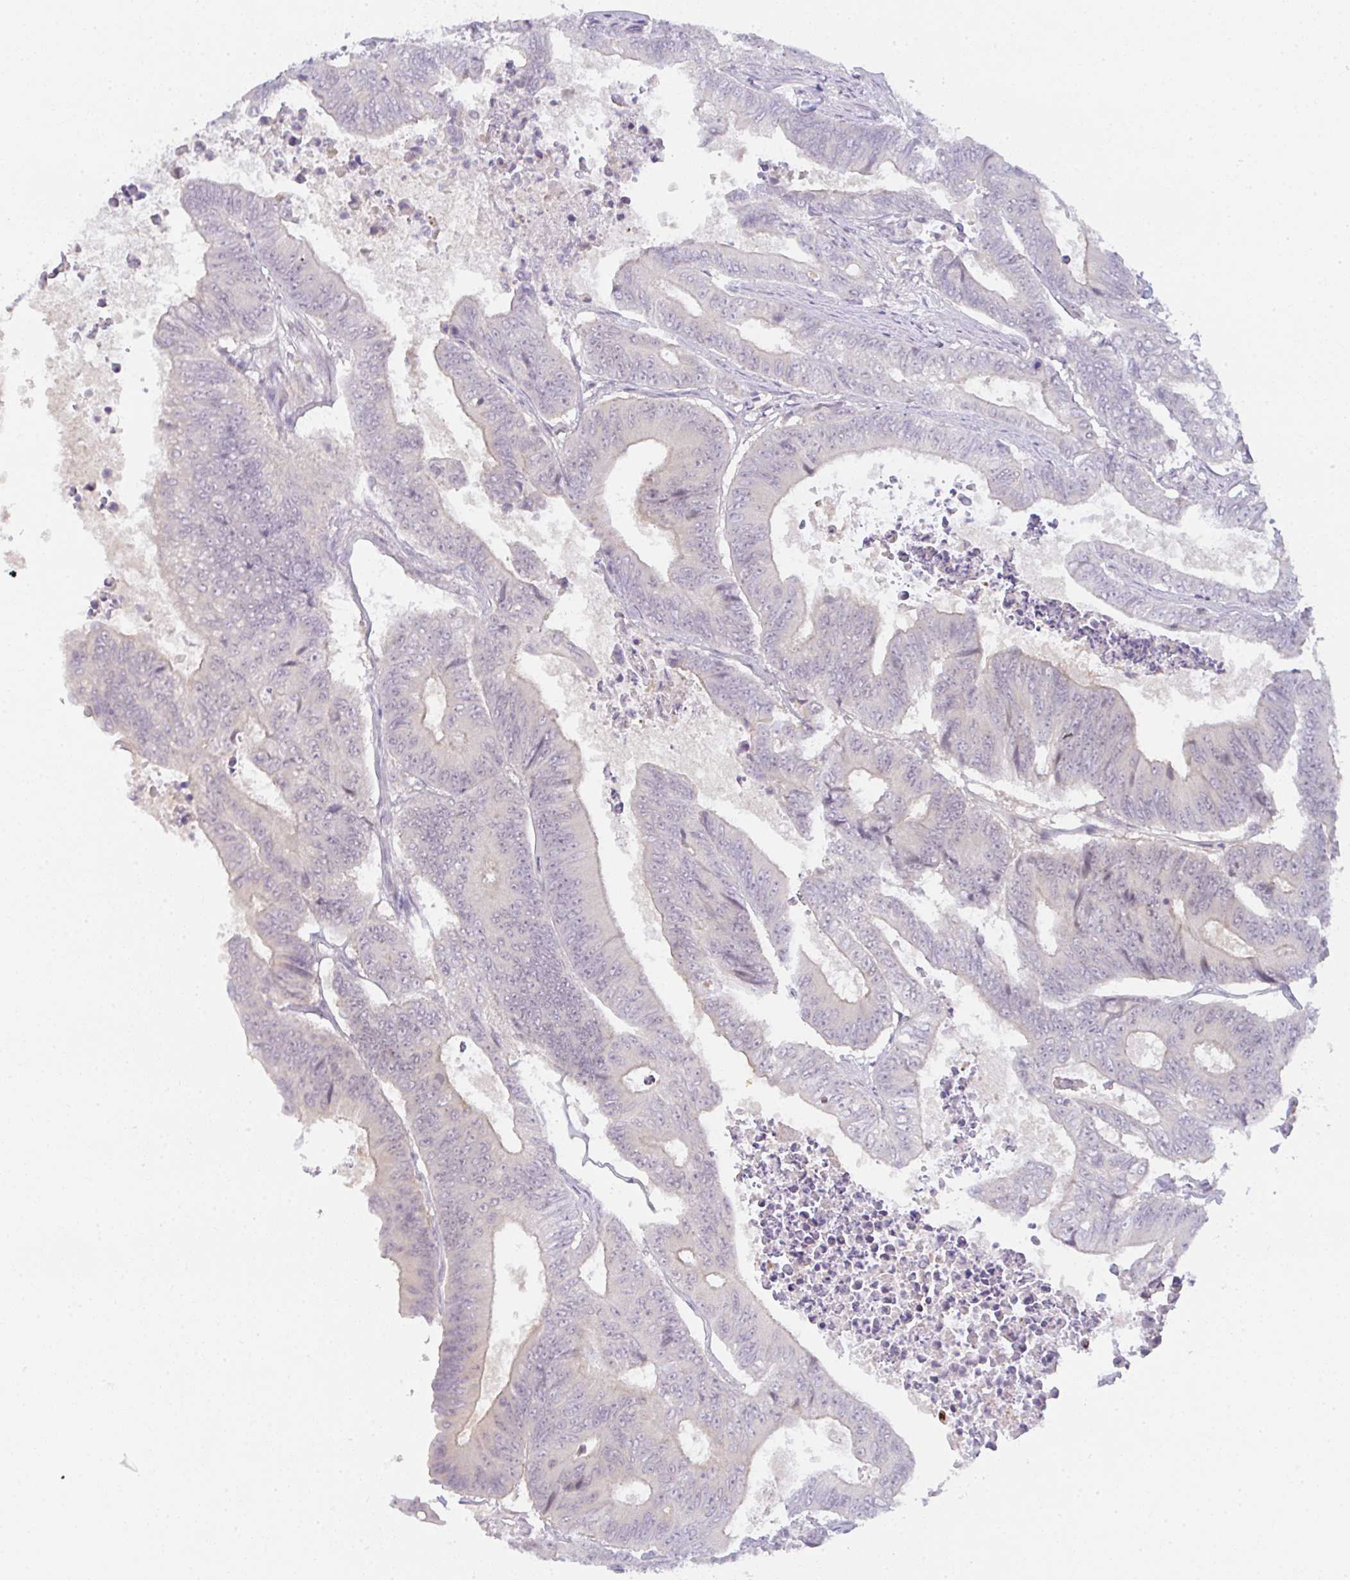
{"staining": {"intensity": "negative", "quantity": "none", "location": "none"}, "tissue": "colorectal cancer", "cell_type": "Tumor cells", "image_type": "cancer", "snomed": [{"axis": "morphology", "description": "Adenocarcinoma, NOS"}, {"axis": "topography", "description": "Colon"}], "caption": "The micrograph reveals no staining of tumor cells in colorectal cancer.", "gene": "CSE1L", "patient": {"sex": "female", "age": 48}}